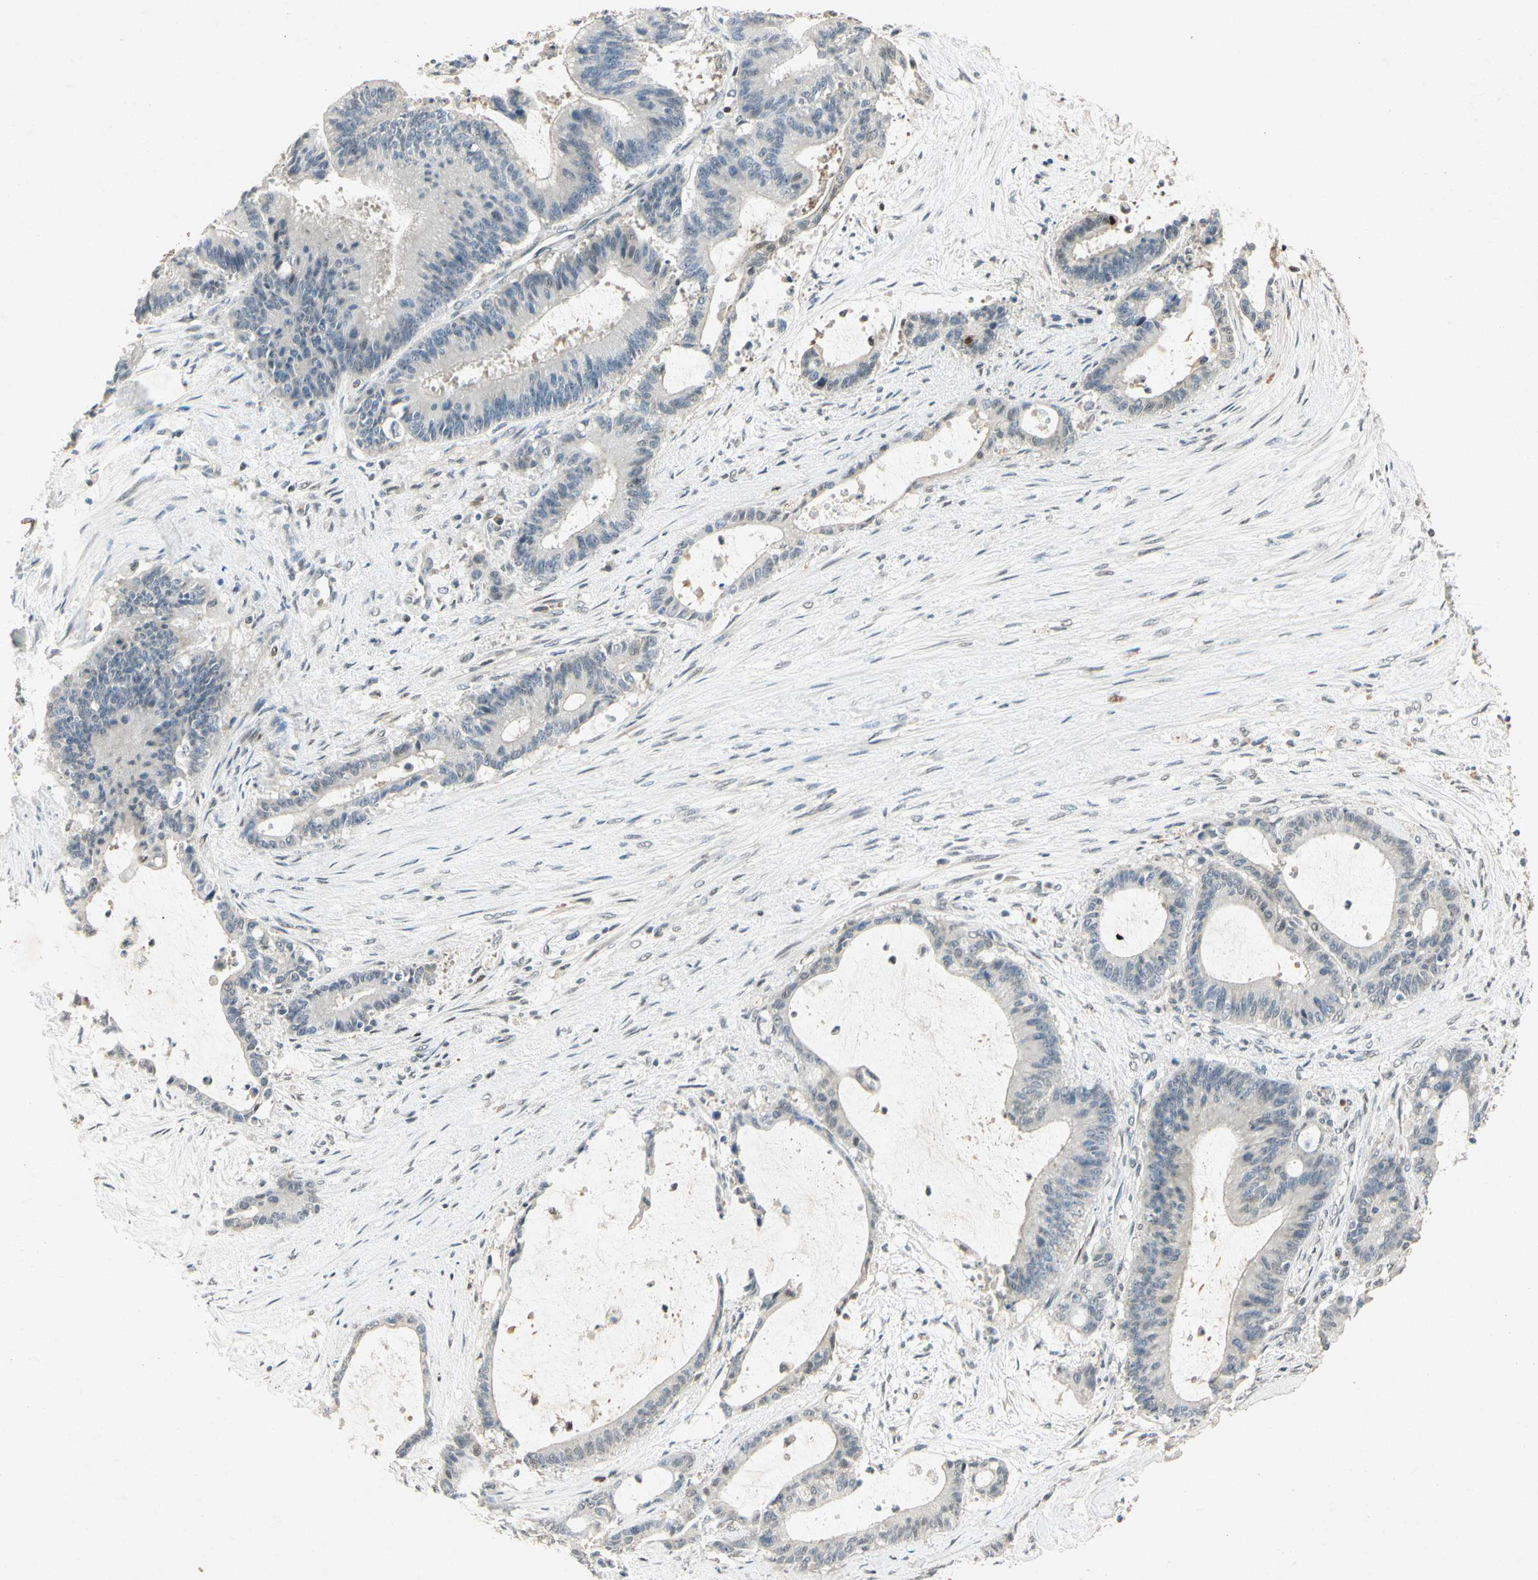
{"staining": {"intensity": "negative", "quantity": "none", "location": "none"}, "tissue": "liver cancer", "cell_type": "Tumor cells", "image_type": "cancer", "snomed": [{"axis": "morphology", "description": "Cholangiocarcinoma"}, {"axis": "topography", "description": "Liver"}], "caption": "Immunohistochemical staining of liver cancer (cholangiocarcinoma) shows no significant expression in tumor cells. (Brightfield microscopy of DAB immunohistochemistry (IHC) at high magnification).", "gene": "HSPA1B", "patient": {"sex": "female", "age": 73}}